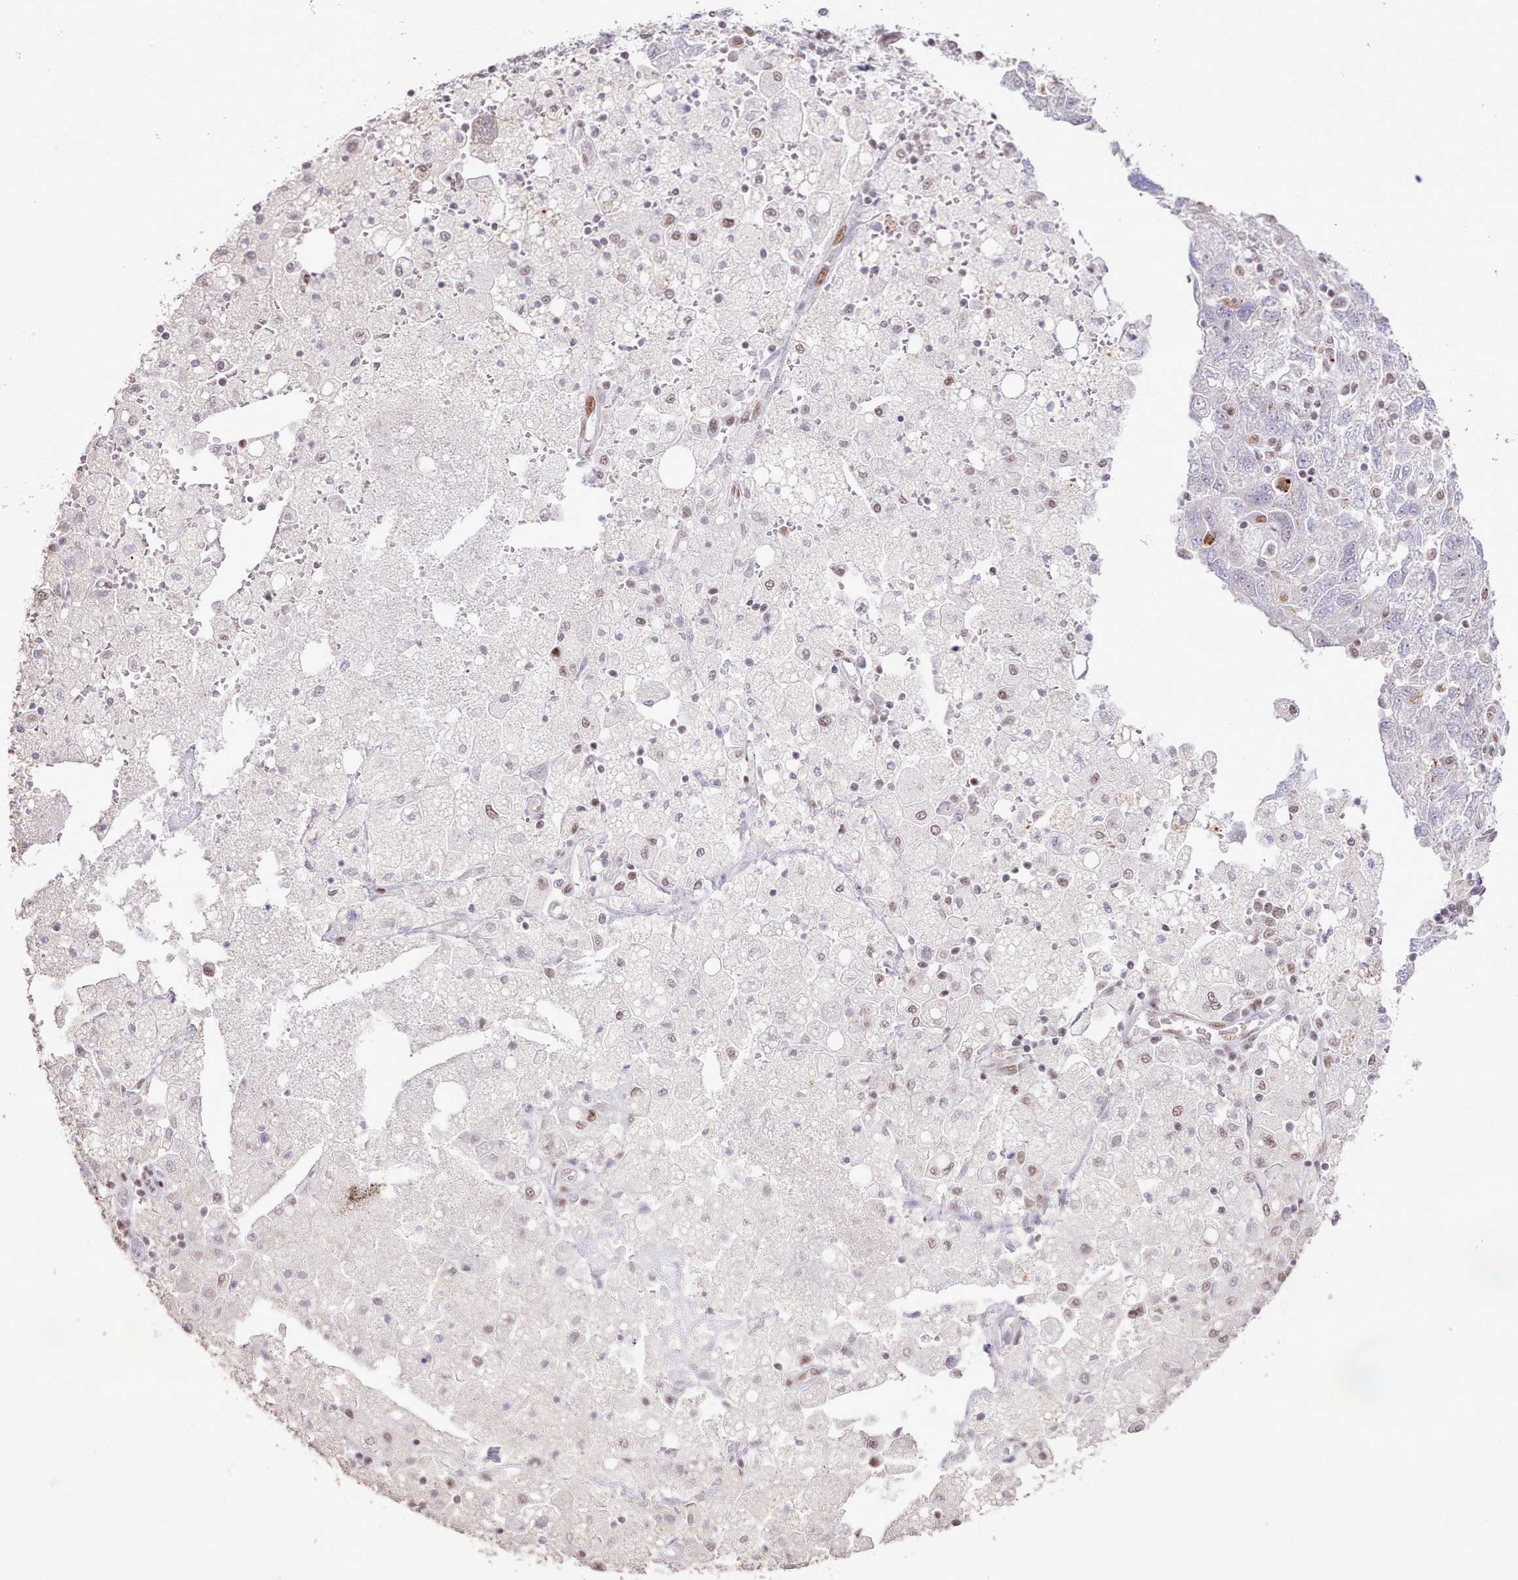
{"staining": {"intensity": "negative", "quantity": "none", "location": "none"}, "tissue": "ovarian cancer", "cell_type": "Tumor cells", "image_type": "cancer", "snomed": [{"axis": "morphology", "description": "Carcinoma, NOS"}, {"axis": "morphology", "description": "Cystadenocarcinoma, serous, NOS"}, {"axis": "topography", "description": "Ovary"}], "caption": "Immunohistochemistry (IHC) image of human ovarian cancer (serous cystadenocarcinoma) stained for a protein (brown), which reveals no staining in tumor cells. (Brightfield microscopy of DAB immunohistochemistry at high magnification).", "gene": "TAF15", "patient": {"sex": "female", "age": 69}}